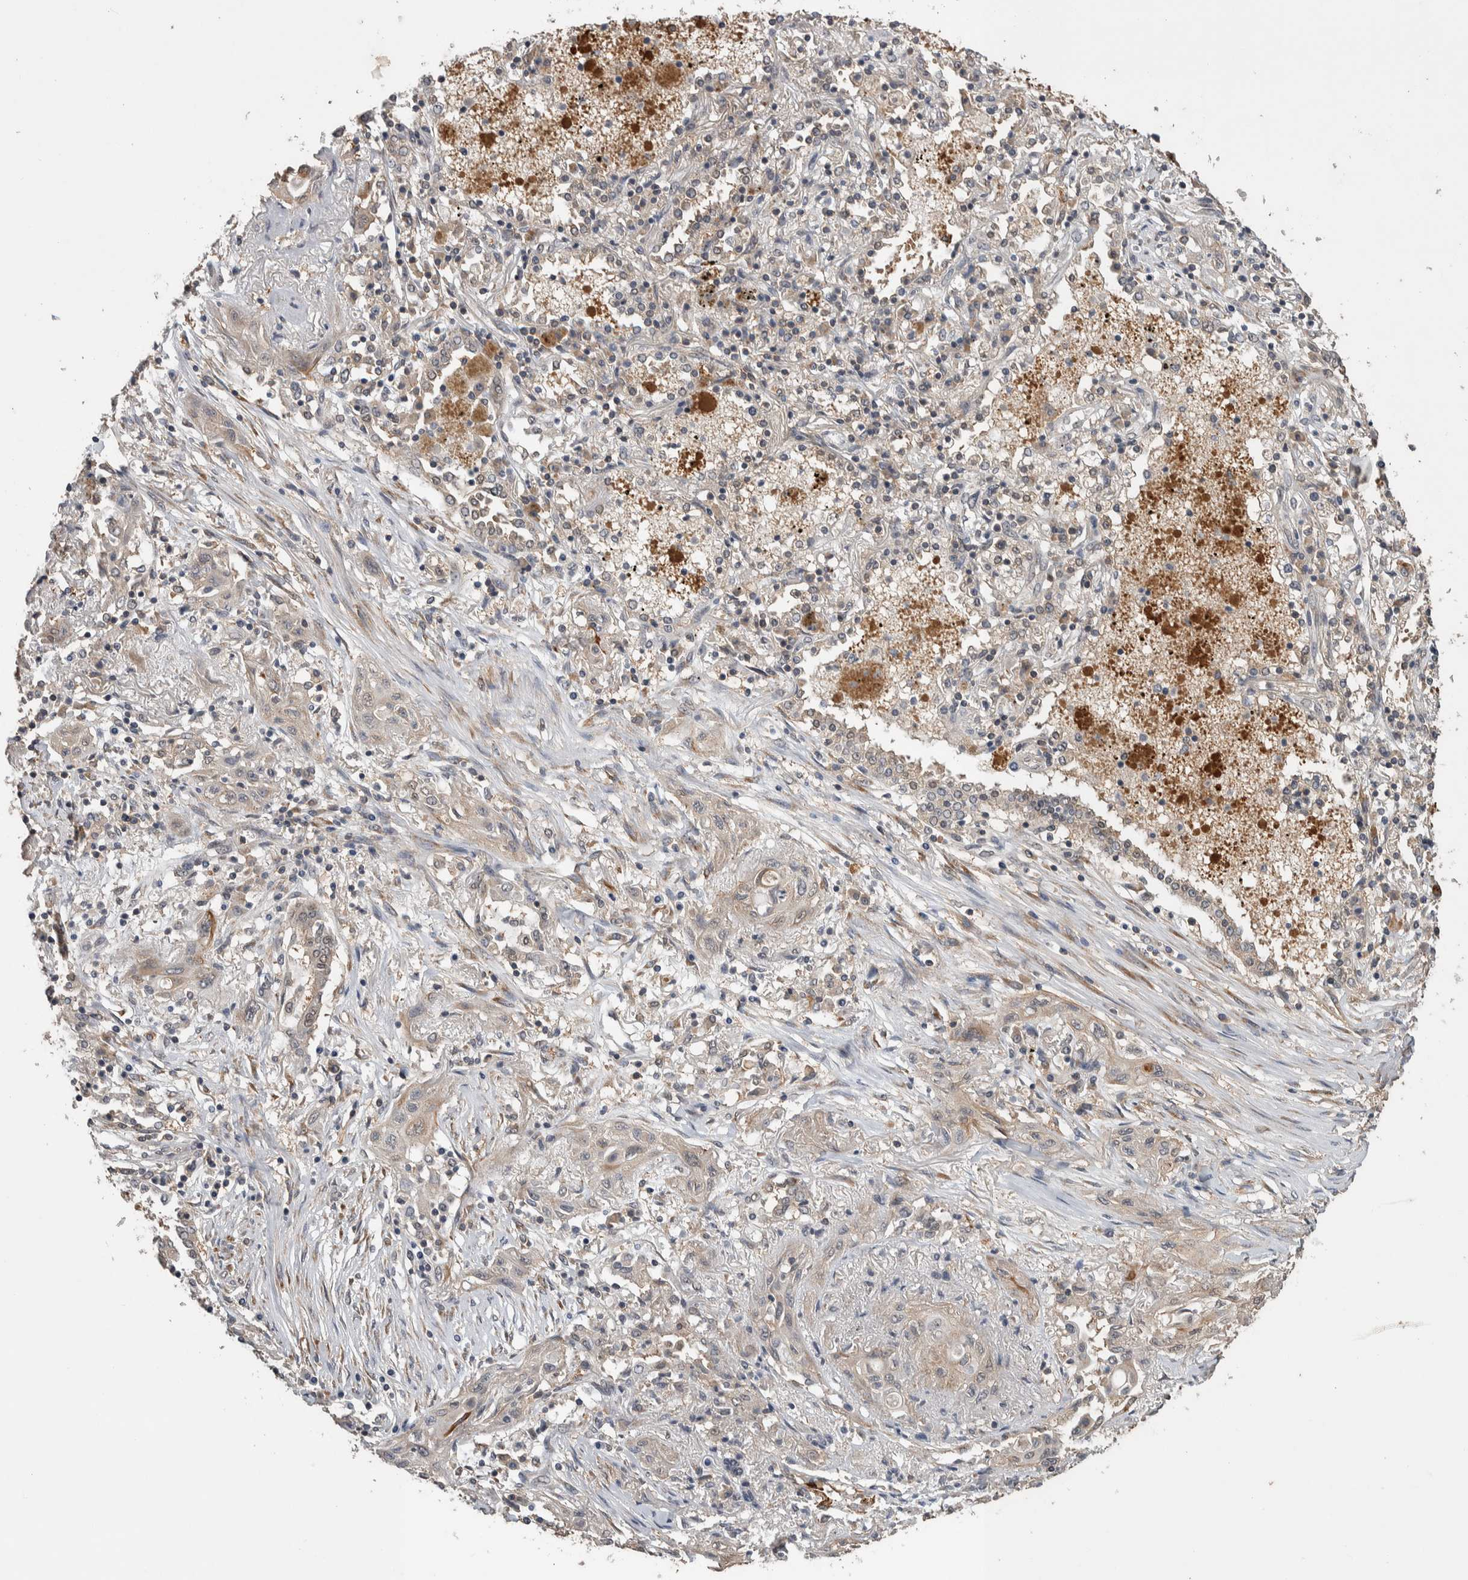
{"staining": {"intensity": "weak", "quantity": ">75%", "location": "cytoplasmic/membranous"}, "tissue": "lung cancer", "cell_type": "Tumor cells", "image_type": "cancer", "snomed": [{"axis": "morphology", "description": "Squamous cell carcinoma, NOS"}, {"axis": "topography", "description": "Lung"}], "caption": "A histopathology image of human lung cancer (squamous cell carcinoma) stained for a protein reveals weak cytoplasmic/membranous brown staining in tumor cells. The protein is shown in brown color, while the nuclei are stained blue.", "gene": "DVL2", "patient": {"sex": "female", "age": 47}}